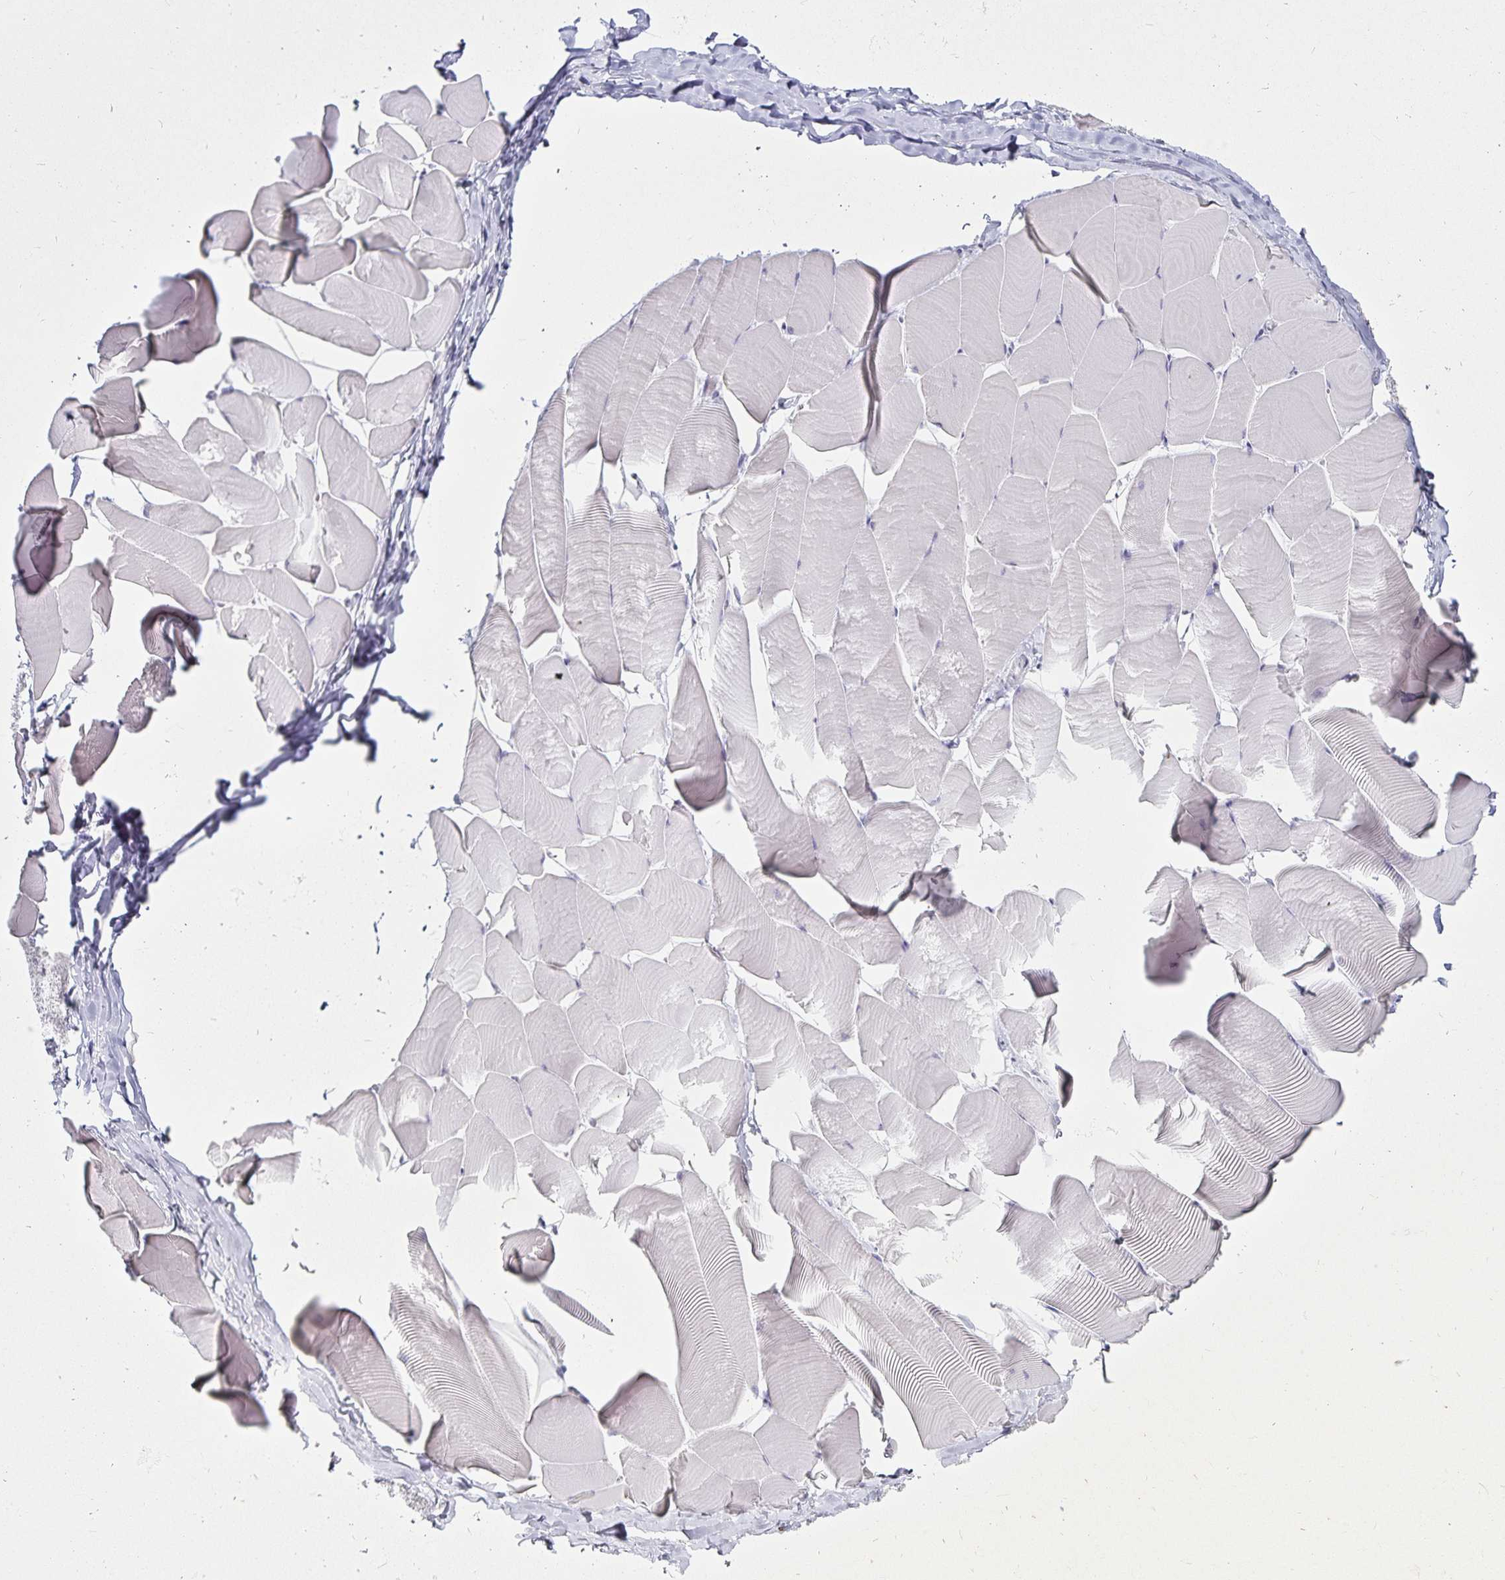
{"staining": {"intensity": "negative", "quantity": "none", "location": "none"}, "tissue": "skeletal muscle", "cell_type": "Myocytes", "image_type": "normal", "snomed": [{"axis": "morphology", "description": "Normal tissue, NOS"}, {"axis": "topography", "description": "Skeletal muscle"}], "caption": "Histopathology image shows no protein expression in myocytes of benign skeletal muscle.", "gene": "DEFA6", "patient": {"sex": "male", "age": 25}}